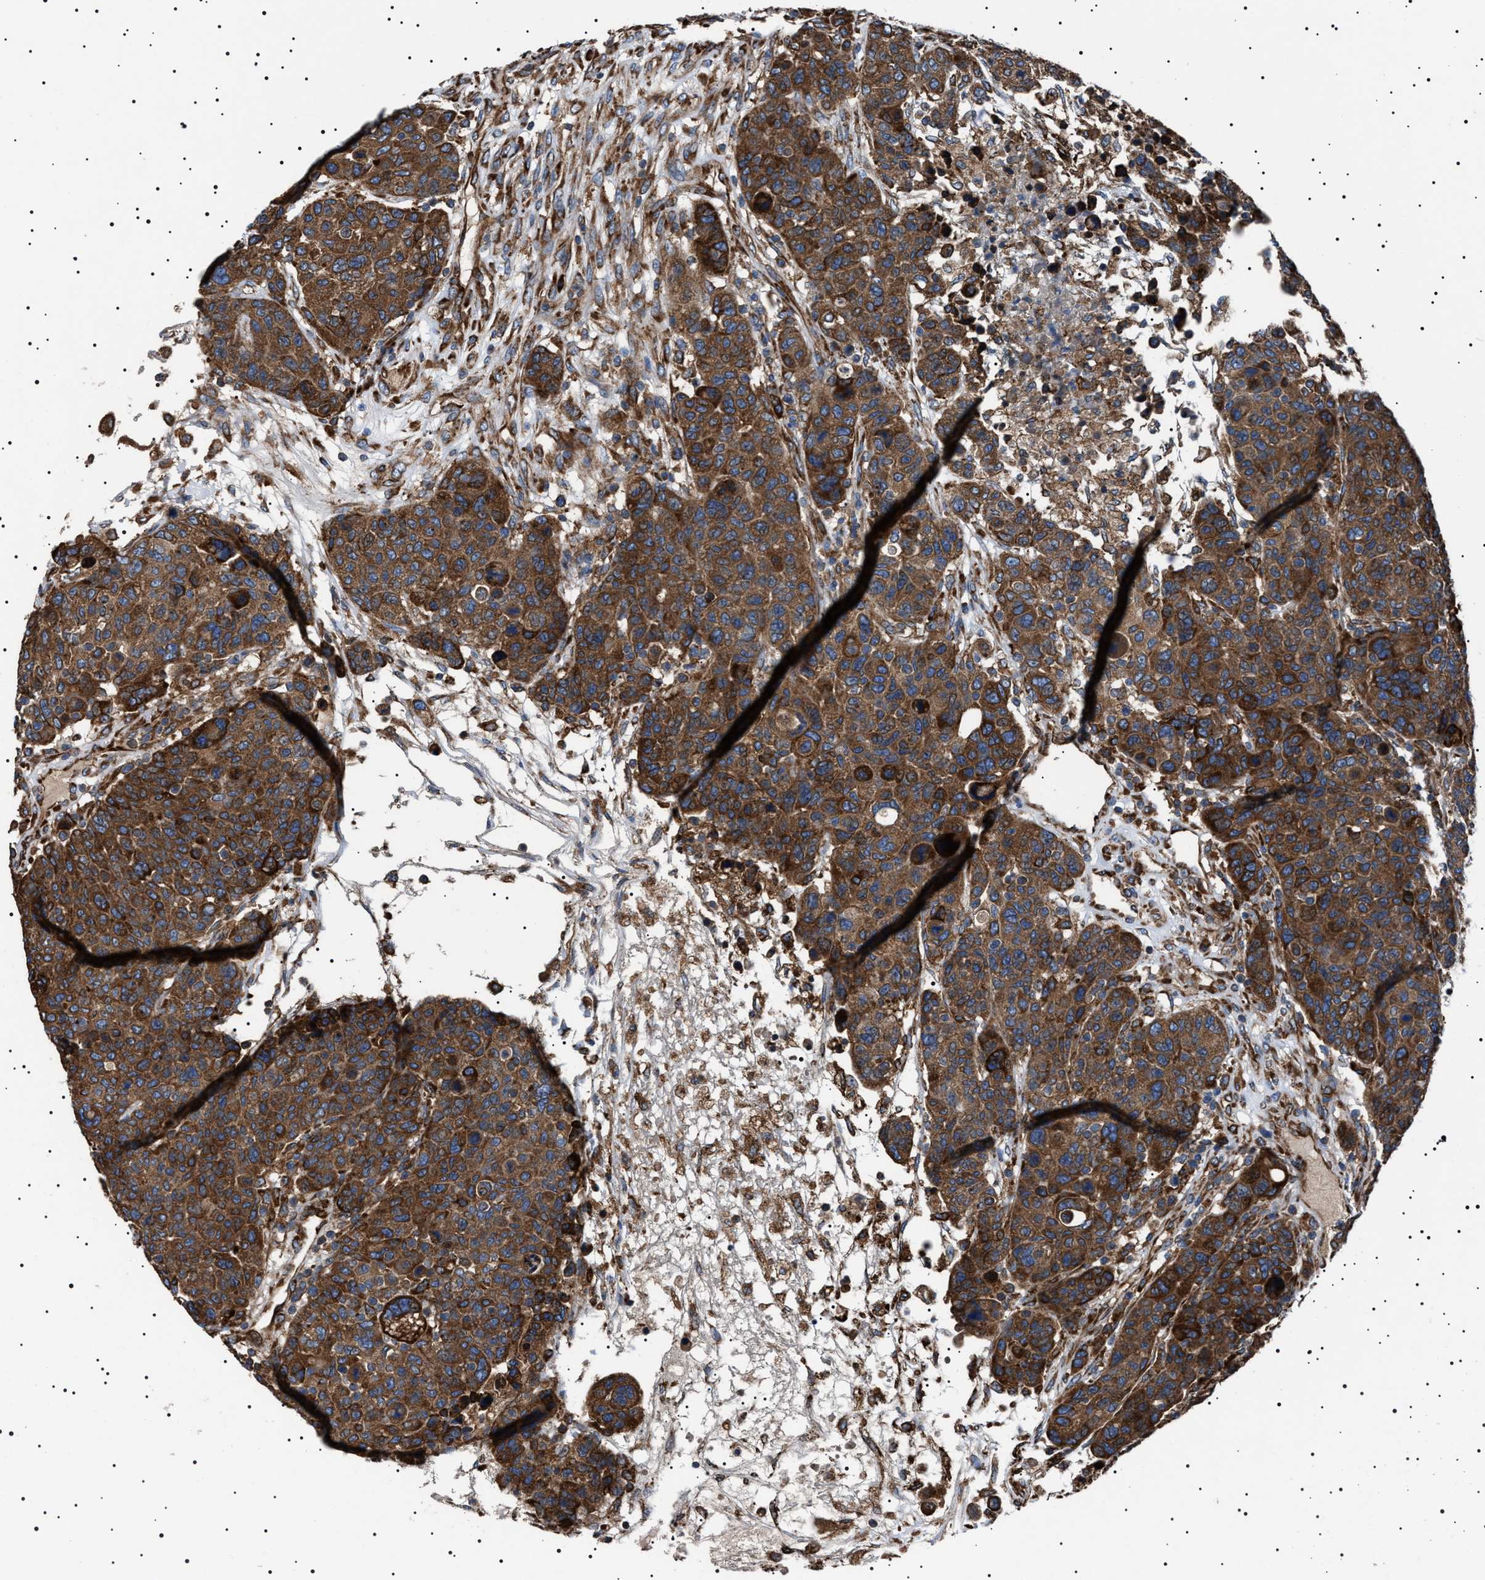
{"staining": {"intensity": "moderate", "quantity": ">75%", "location": "cytoplasmic/membranous"}, "tissue": "breast cancer", "cell_type": "Tumor cells", "image_type": "cancer", "snomed": [{"axis": "morphology", "description": "Duct carcinoma"}, {"axis": "topography", "description": "Breast"}], "caption": "Immunohistochemical staining of breast cancer shows medium levels of moderate cytoplasmic/membranous protein positivity in about >75% of tumor cells.", "gene": "TOP1MT", "patient": {"sex": "female", "age": 37}}